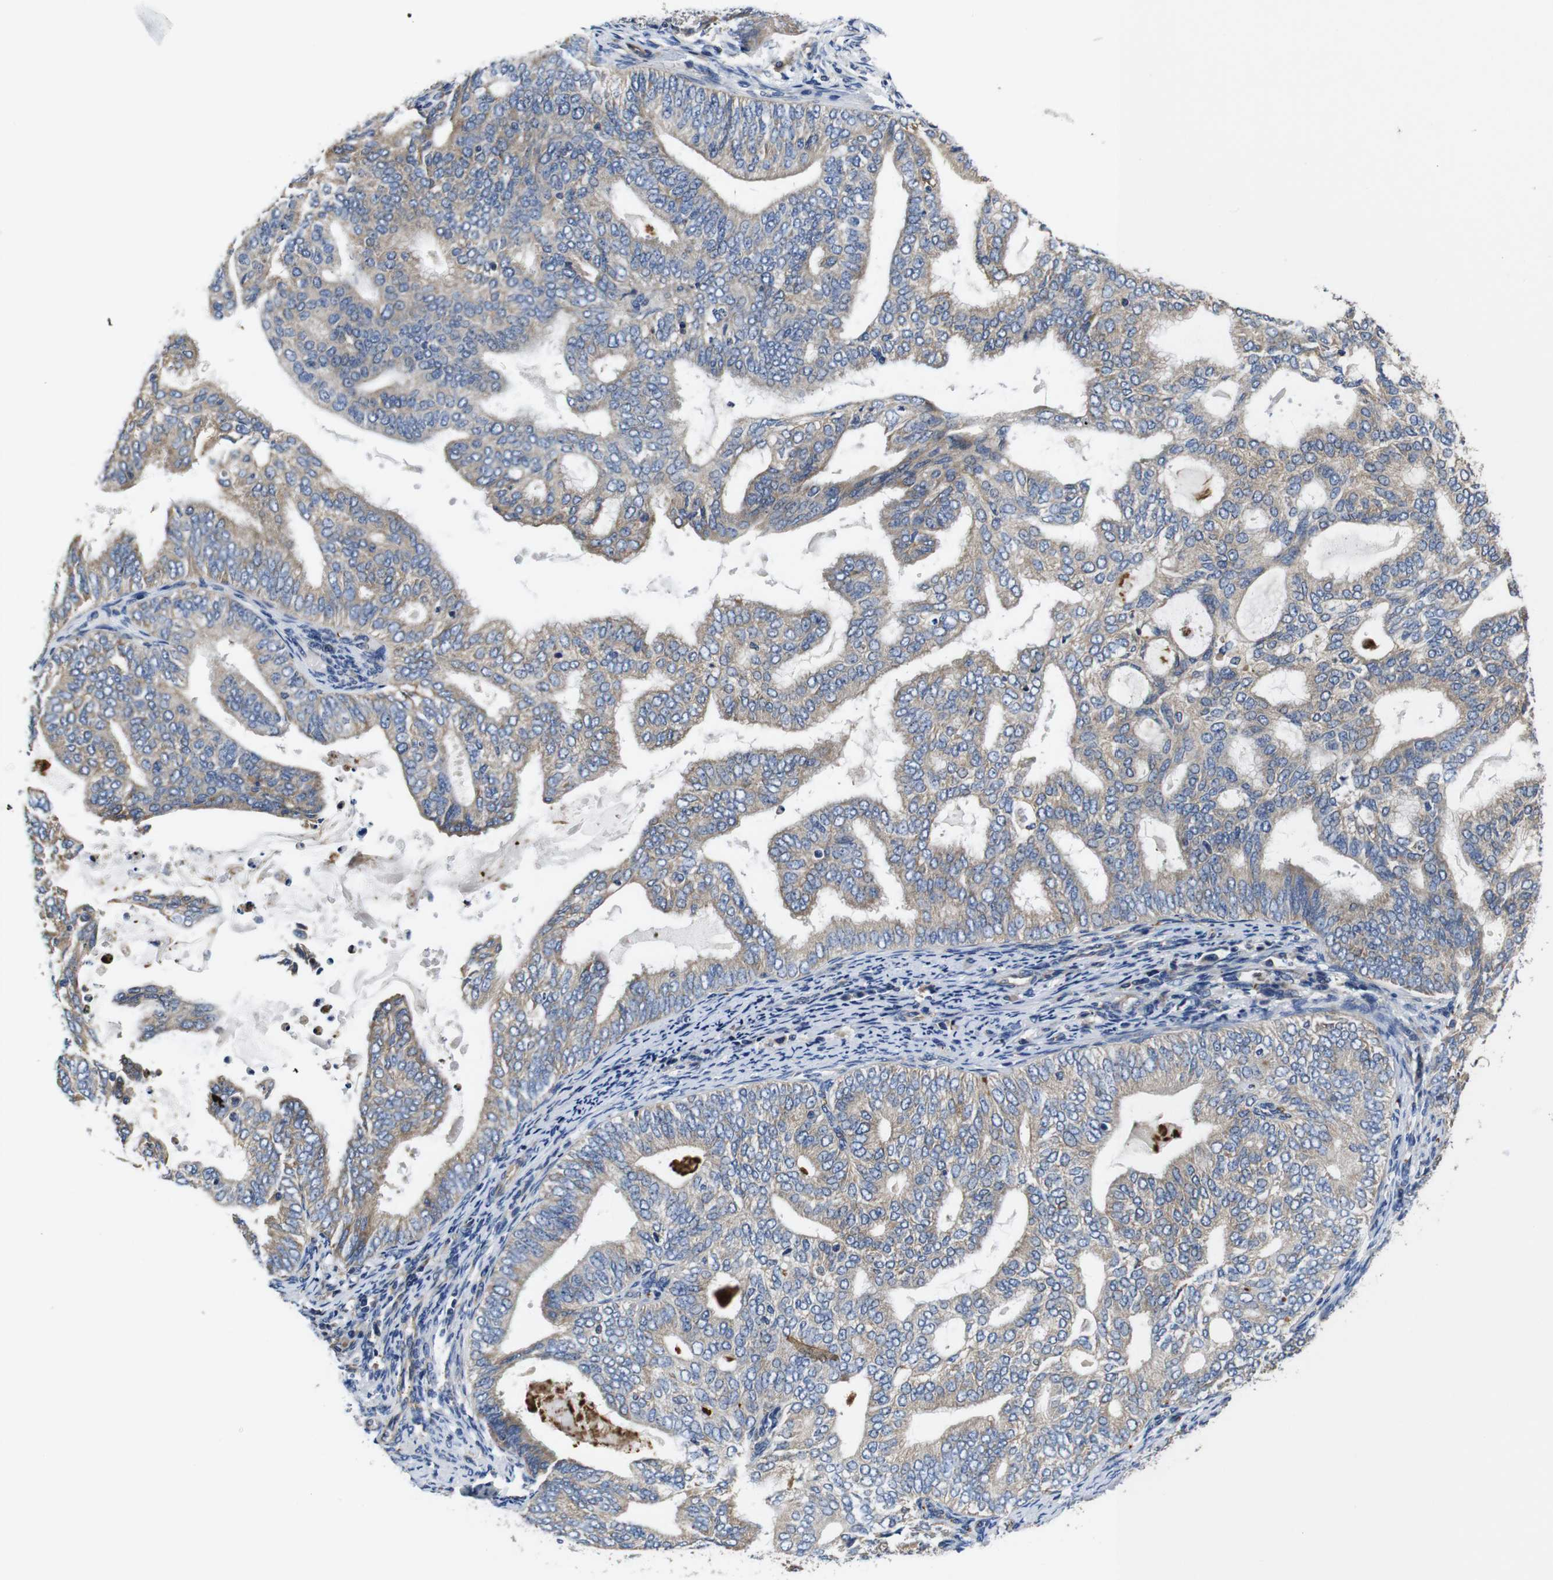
{"staining": {"intensity": "moderate", "quantity": ">75%", "location": "cytoplasmic/membranous"}, "tissue": "endometrial cancer", "cell_type": "Tumor cells", "image_type": "cancer", "snomed": [{"axis": "morphology", "description": "Adenocarcinoma, NOS"}, {"axis": "topography", "description": "Endometrium"}], "caption": "IHC histopathology image of neoplastic tissue: adenocarcinoma (endometrial) stained using immunohistochemistry (IHC) reveals medium levels of moderate protein expression localized specifically in the cytoplasmic/membranous of tumor cells, appearing as a cytoplasmic/membranous brown color.", "gene": "MARCHF7", "patient": {"sex": "female", "age": 58}}